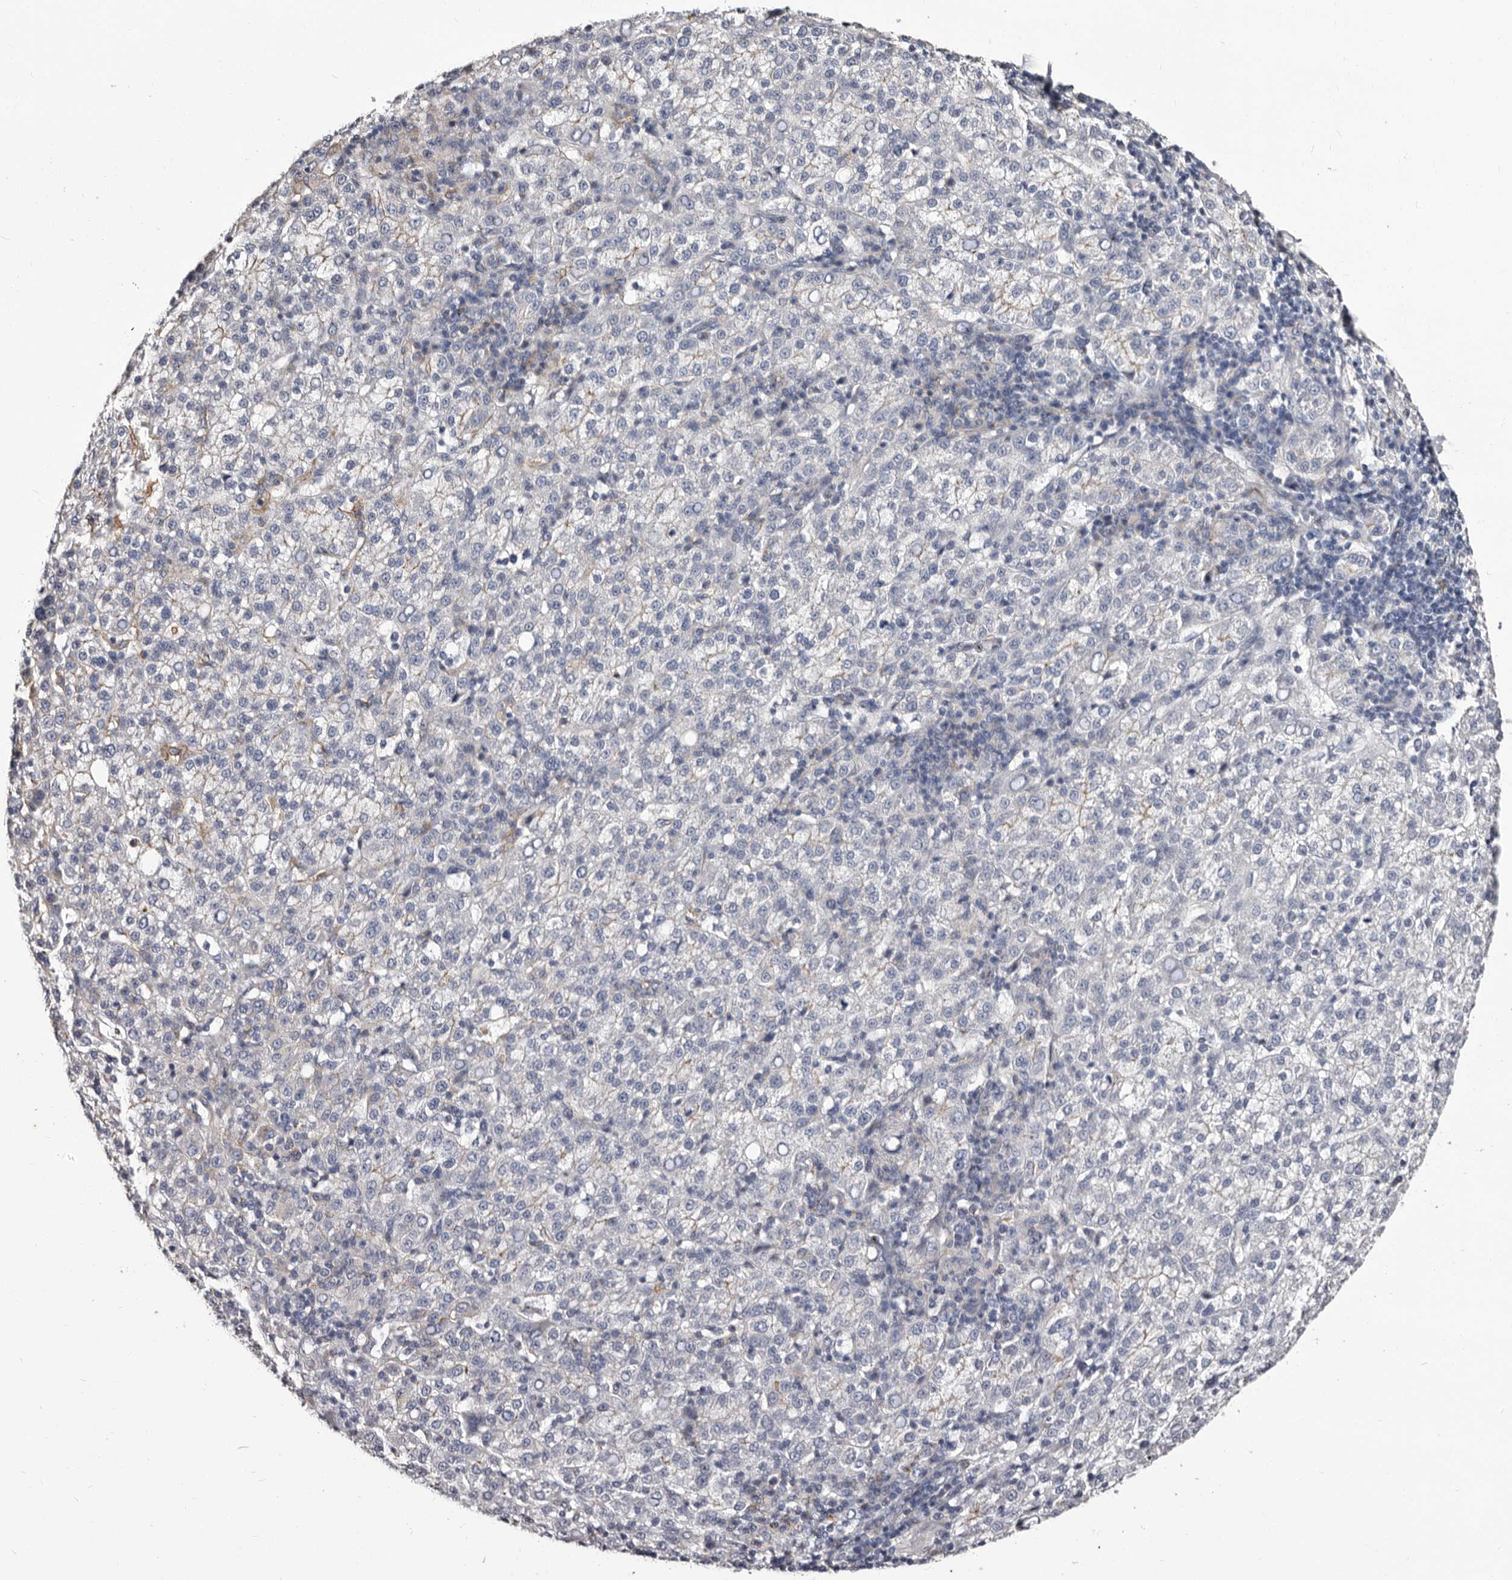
{"staining": {"intensity": "negative", "quantity": "none", "location": "none"}, "tissue": "liver cancer", "cell_type": "Tumor cells", "image_type": "cancer", "snomed": [{"axis": "morphology", "description": "Carcinoma, Hepatocellular, NOS"}, {"axis": "topography", "description": "Liver"}], "caption": "Tumor cells are negative for brown protein staining in liver hepatocellular carcinoma.", "gene": "AUNIP", "patient": {"sex": "female", "age": 58}}